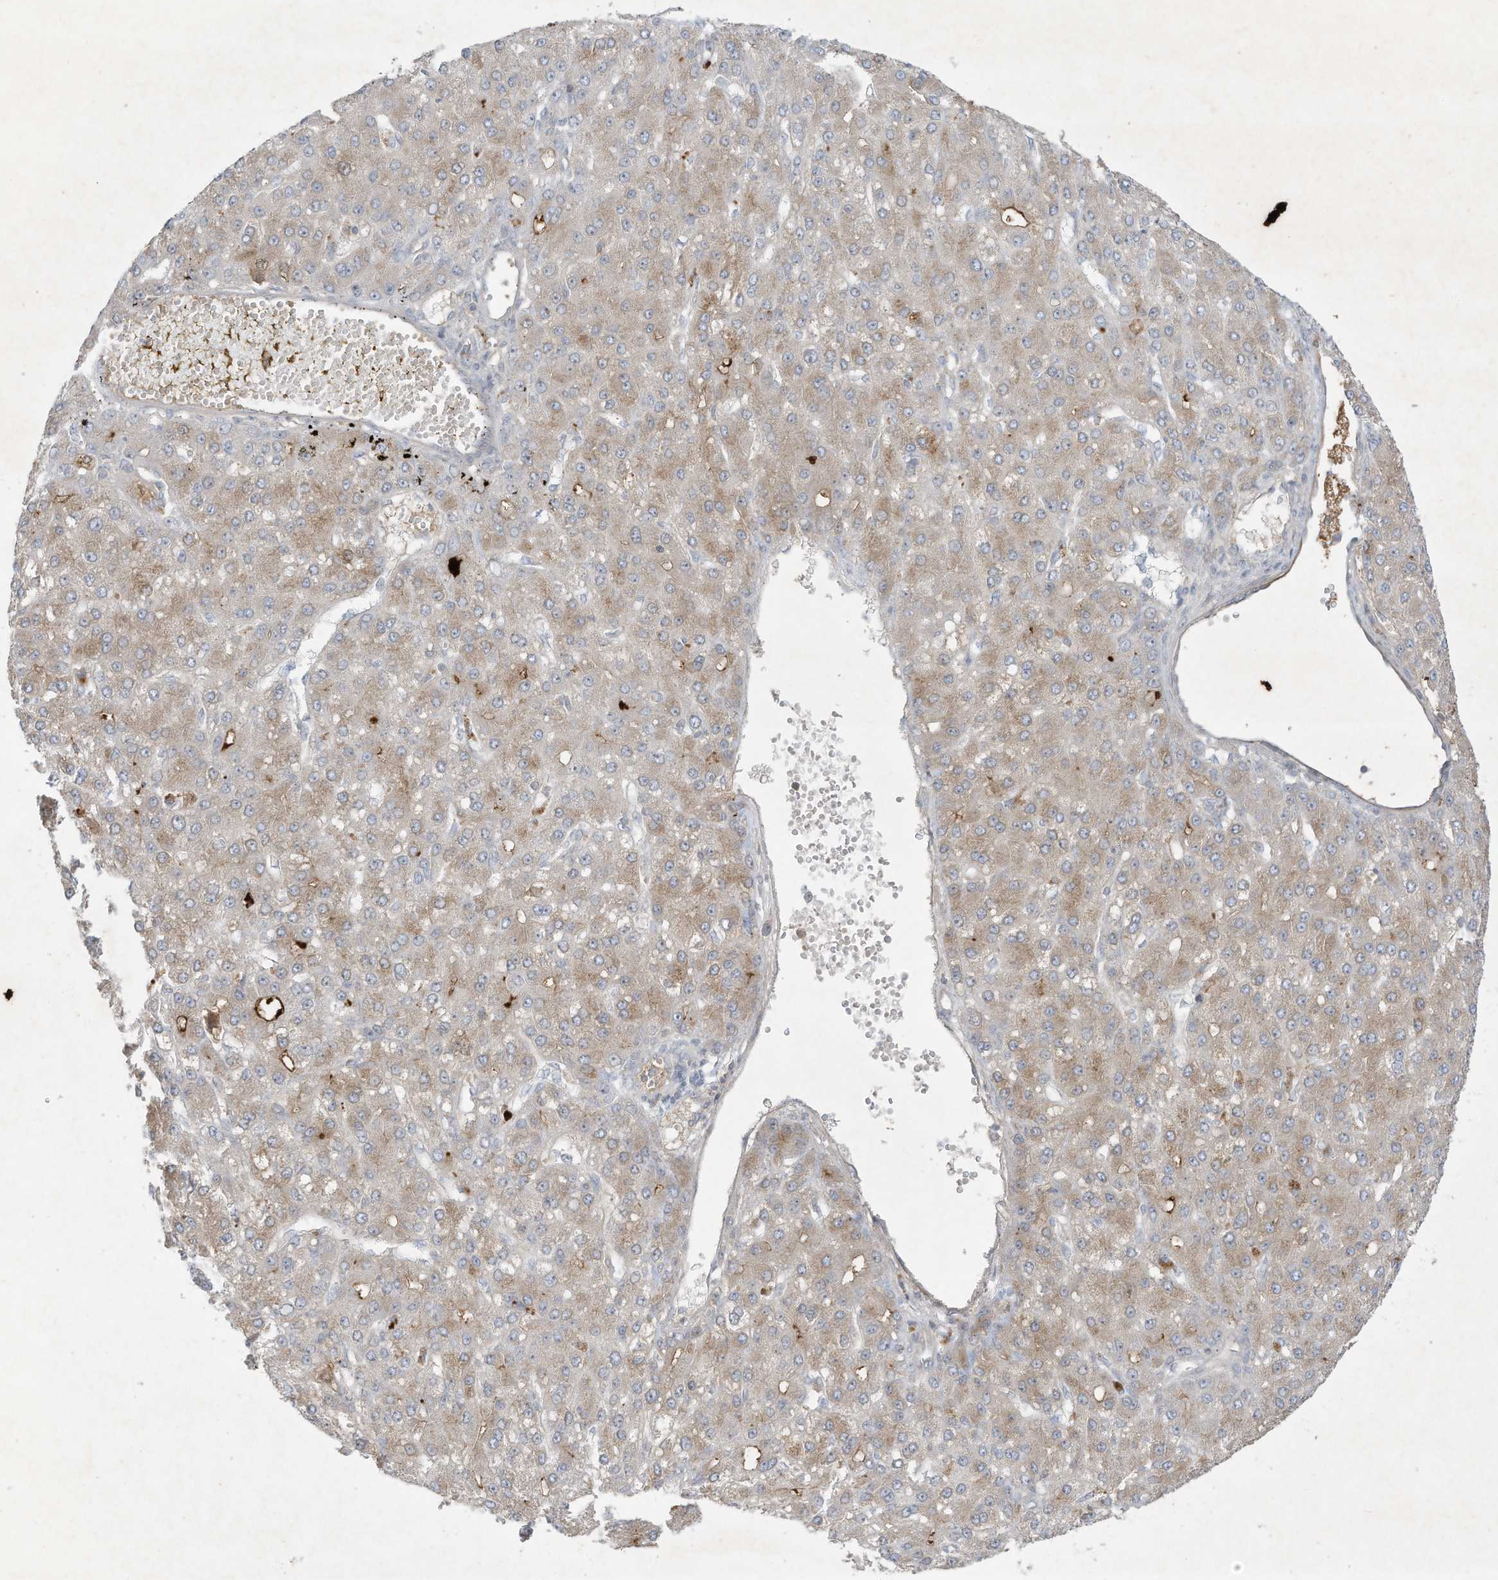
{"staining": {"intensity": "negative", "quantity": "none", "location": "none"}, "tissue": "liver cancer", "cell_type": "Tumor cells", "image_type": "cancer", "snomed": [{"axis": "morphology", "description": "Carcinoma, Hepatocellular, NOS"}, {"axis": "topography", "description": "Liver"}], "caption": "The image exhibits no staining of tumor cells in liver cancer (hepatocellular carcinoma).", "gene": "FETUB", "patient": {"sex": "male", "age": 67}}